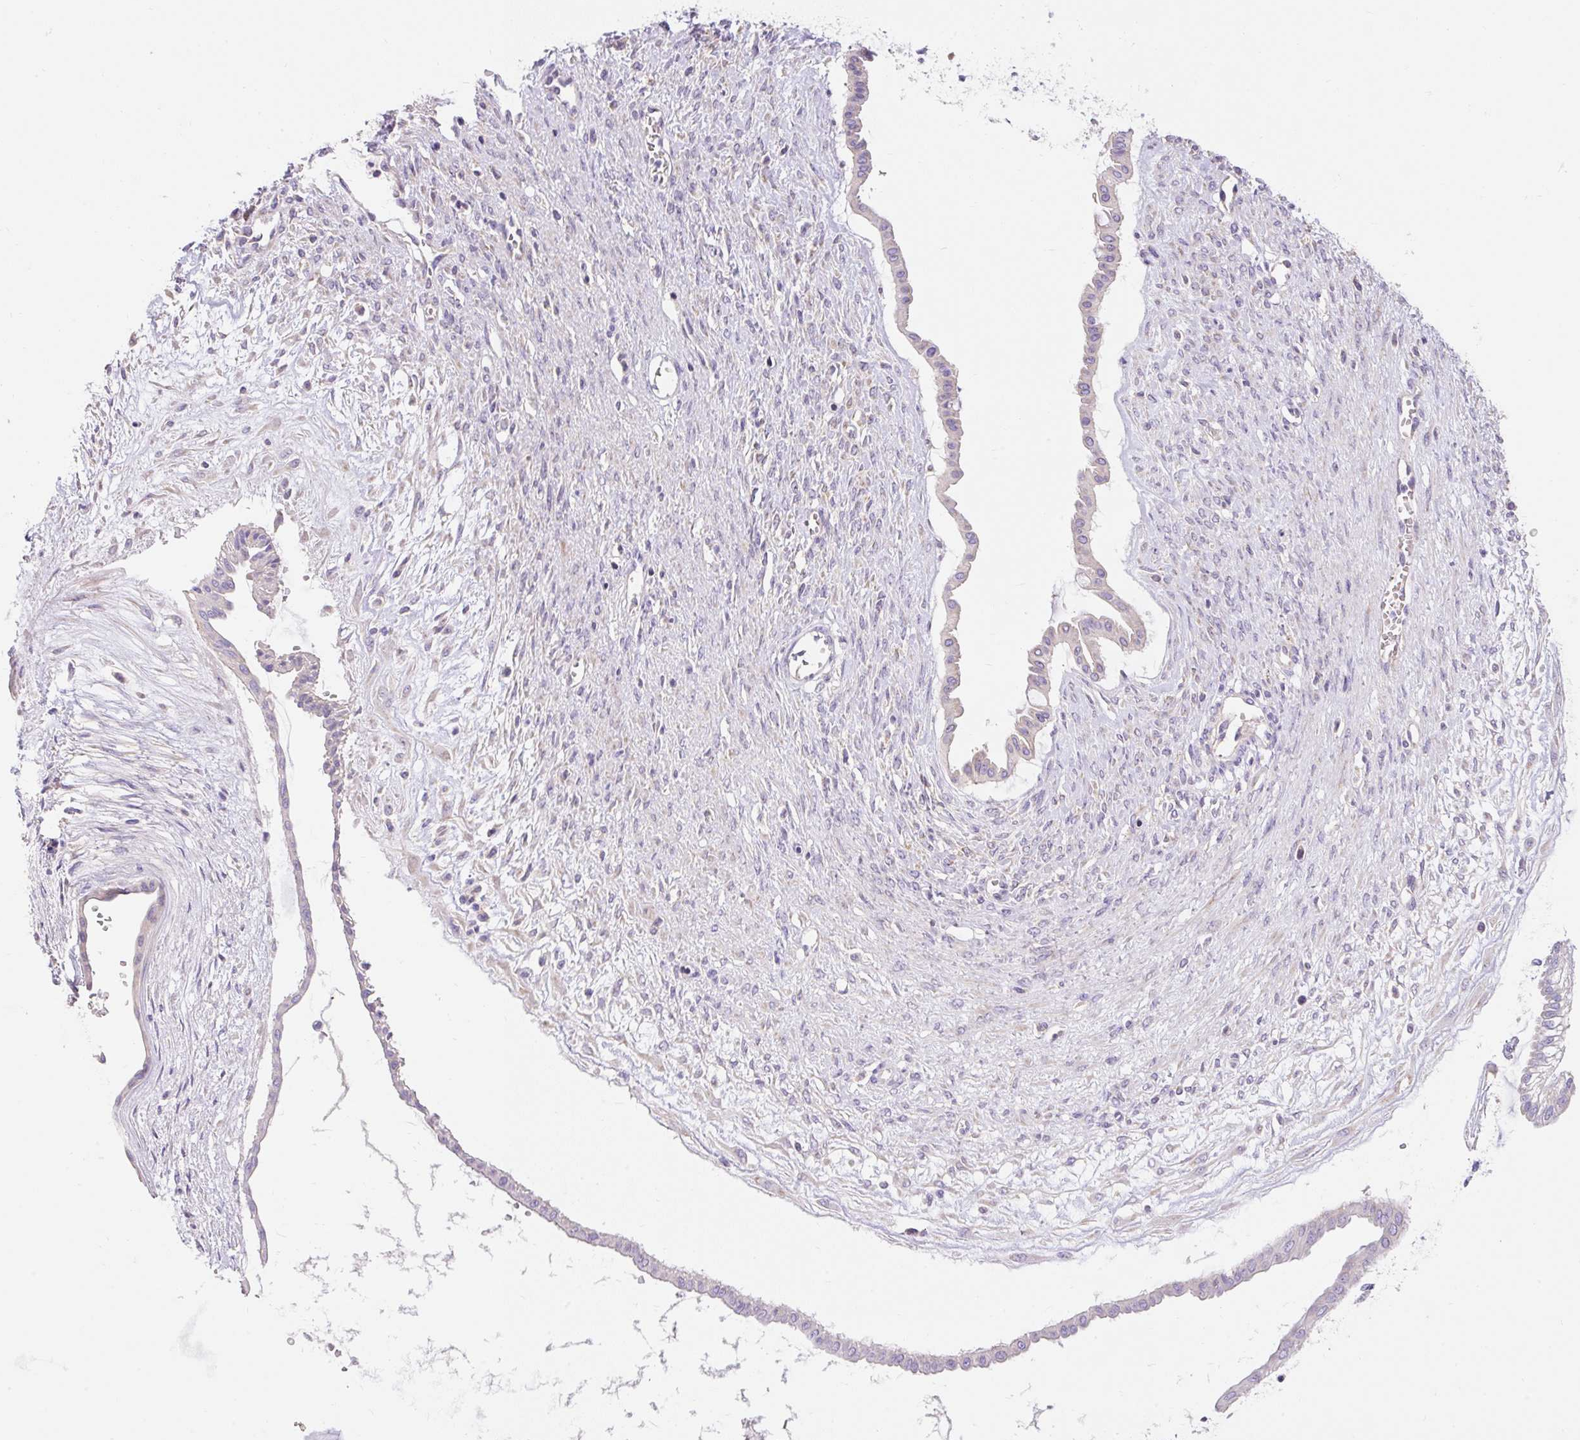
{"staining": {"intensity": "negative", "quantity": "none", "location": "none"}, "tissue": "ovarian cancer", "cell_type": "Tumor cells", "image_type": "cancer", "snomed": [{"axis": "morphology", "description": "Cystadenocarcinoma, mucinous, NOS"}, {"axis": "topography", "description": "Ovary"}], "caption": "Tumor cells show no significant staining in ovarian cancer (mucinous cystadenocarcinoma).", "gene": "PMAIP1", "patient": {"sex": "female", "age": 73}}